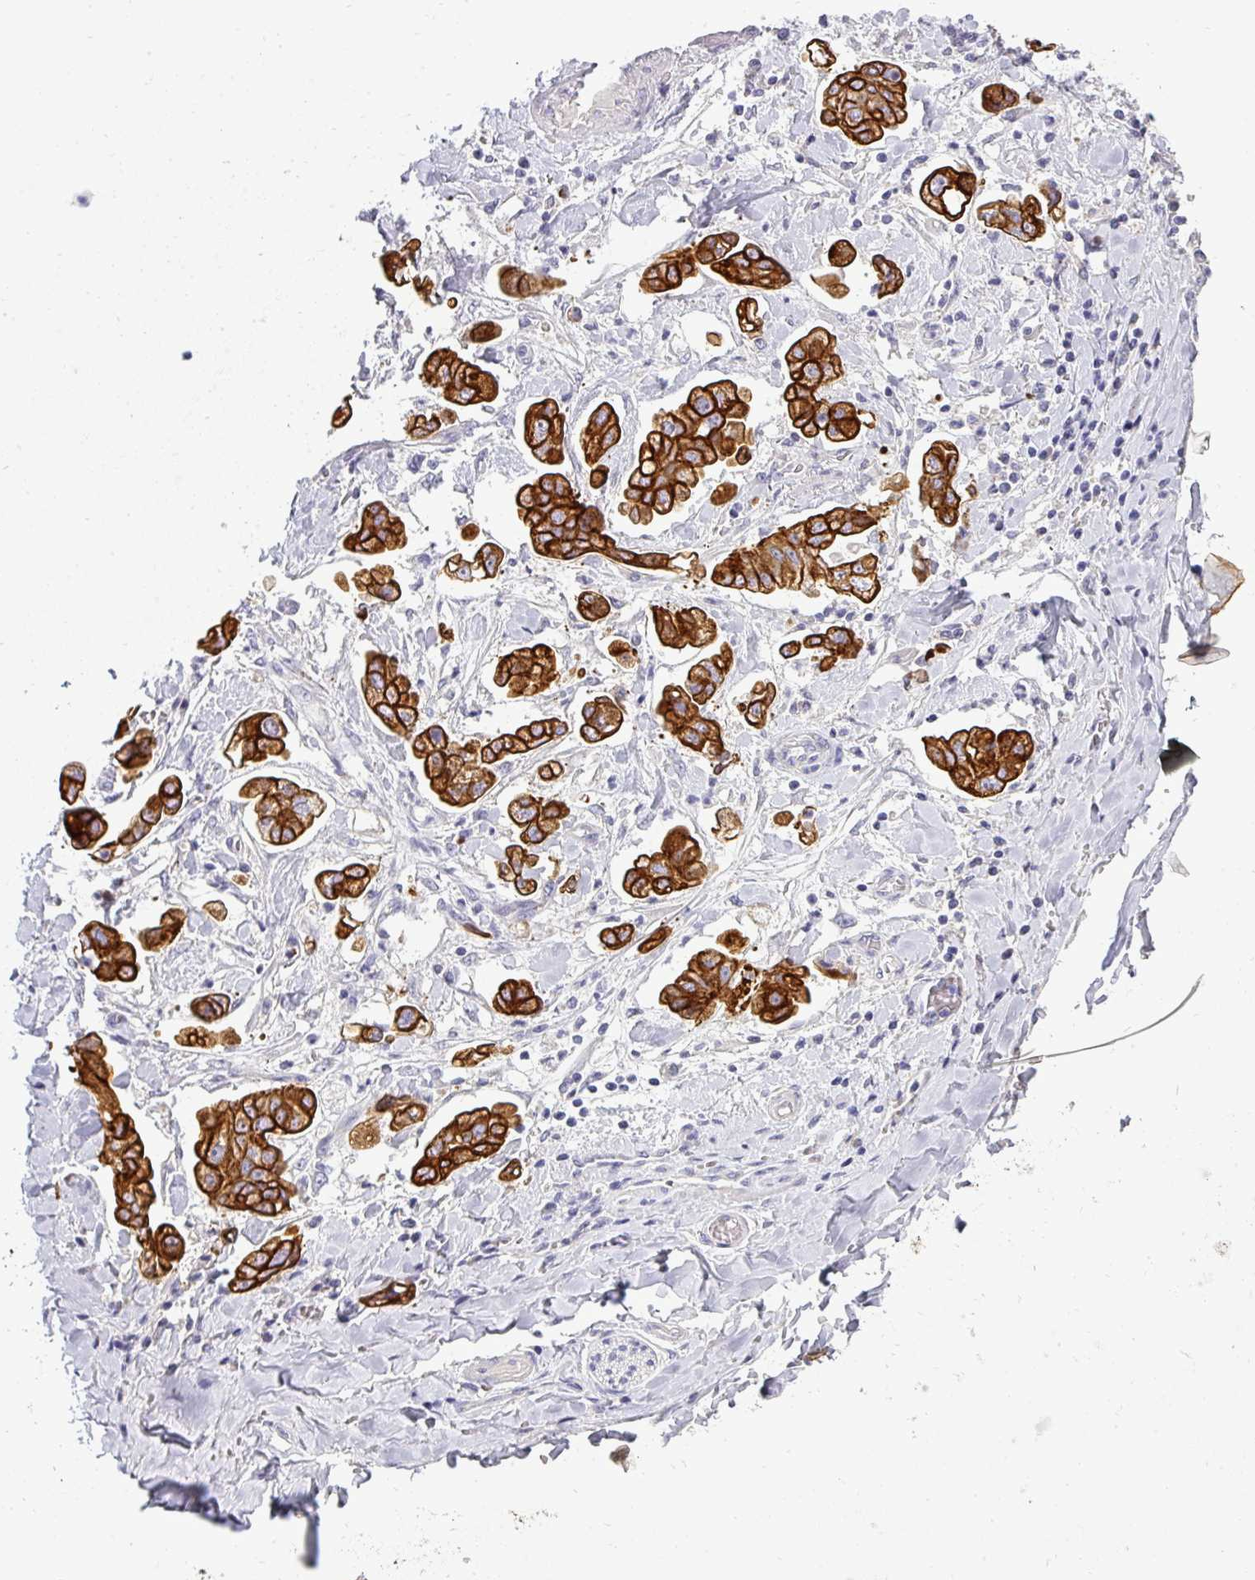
{"staining": {"intensity": "strong", "quantity": ">75%", "location": "cytoplasmic/membranous"}, "tissue": "stomach cancer", "cell_type": "Tumor cells", "image_type": "cancer", "snomed": [{"axis": "morphology", "description": "Adenocarcinoma, NOS"}, {"axis": "topography", "description": "Stomach"}], "caption": "Stomach cancer tissue shows strong cytoplasmic/membranous staining in about >75% of tumor cells, visualized by immunohistochemistry.", "gene": "ASXL3", "patient": {"sex": "male", "age": 62}}